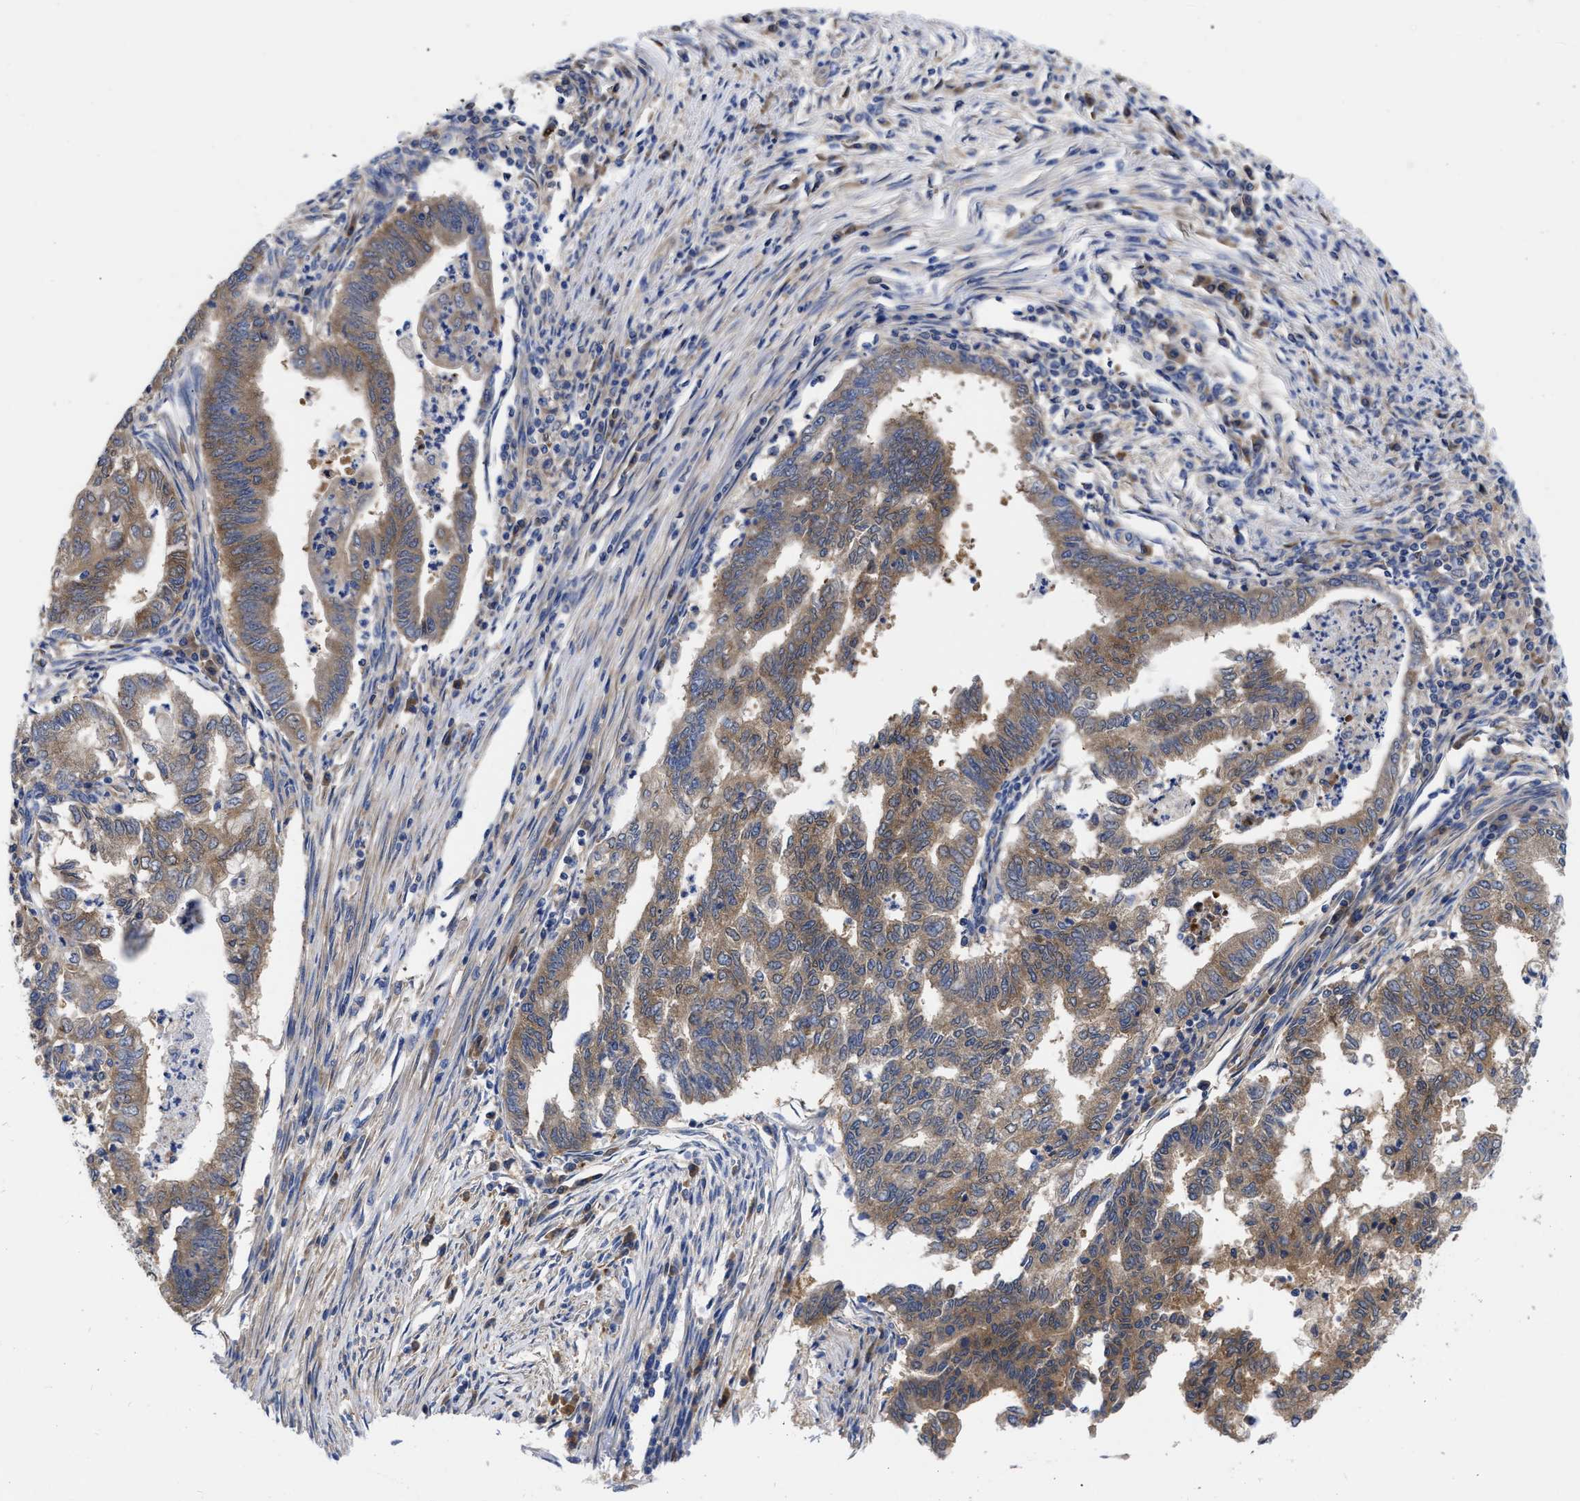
{"staining": {"intensity": "moderate", "quantity": ">75%", "location": "cytoplasmic/membranous"}, "tissue": "endometrial cancer", "cell_type": "Tumor cells", "image_type": "cancer", "snomed": [{"axis": "morphology", "description": "Polyp, NOS"}, {"axis": "morphology", "description": "Adenocarcinoma, NOS"}, {"axis": "morphology", "description": "Adenoma, NOS"}, {"axis": "topography", "description": "Endometrium"}], "caption": "Protein staining of endometrial cancer (adenoma) tissue exhibits moderate cytoplasmic/membranous expression in about >75% of tumor cells.", "gene": "RBKS", "patient": {"sex": "female", "age": 79}}